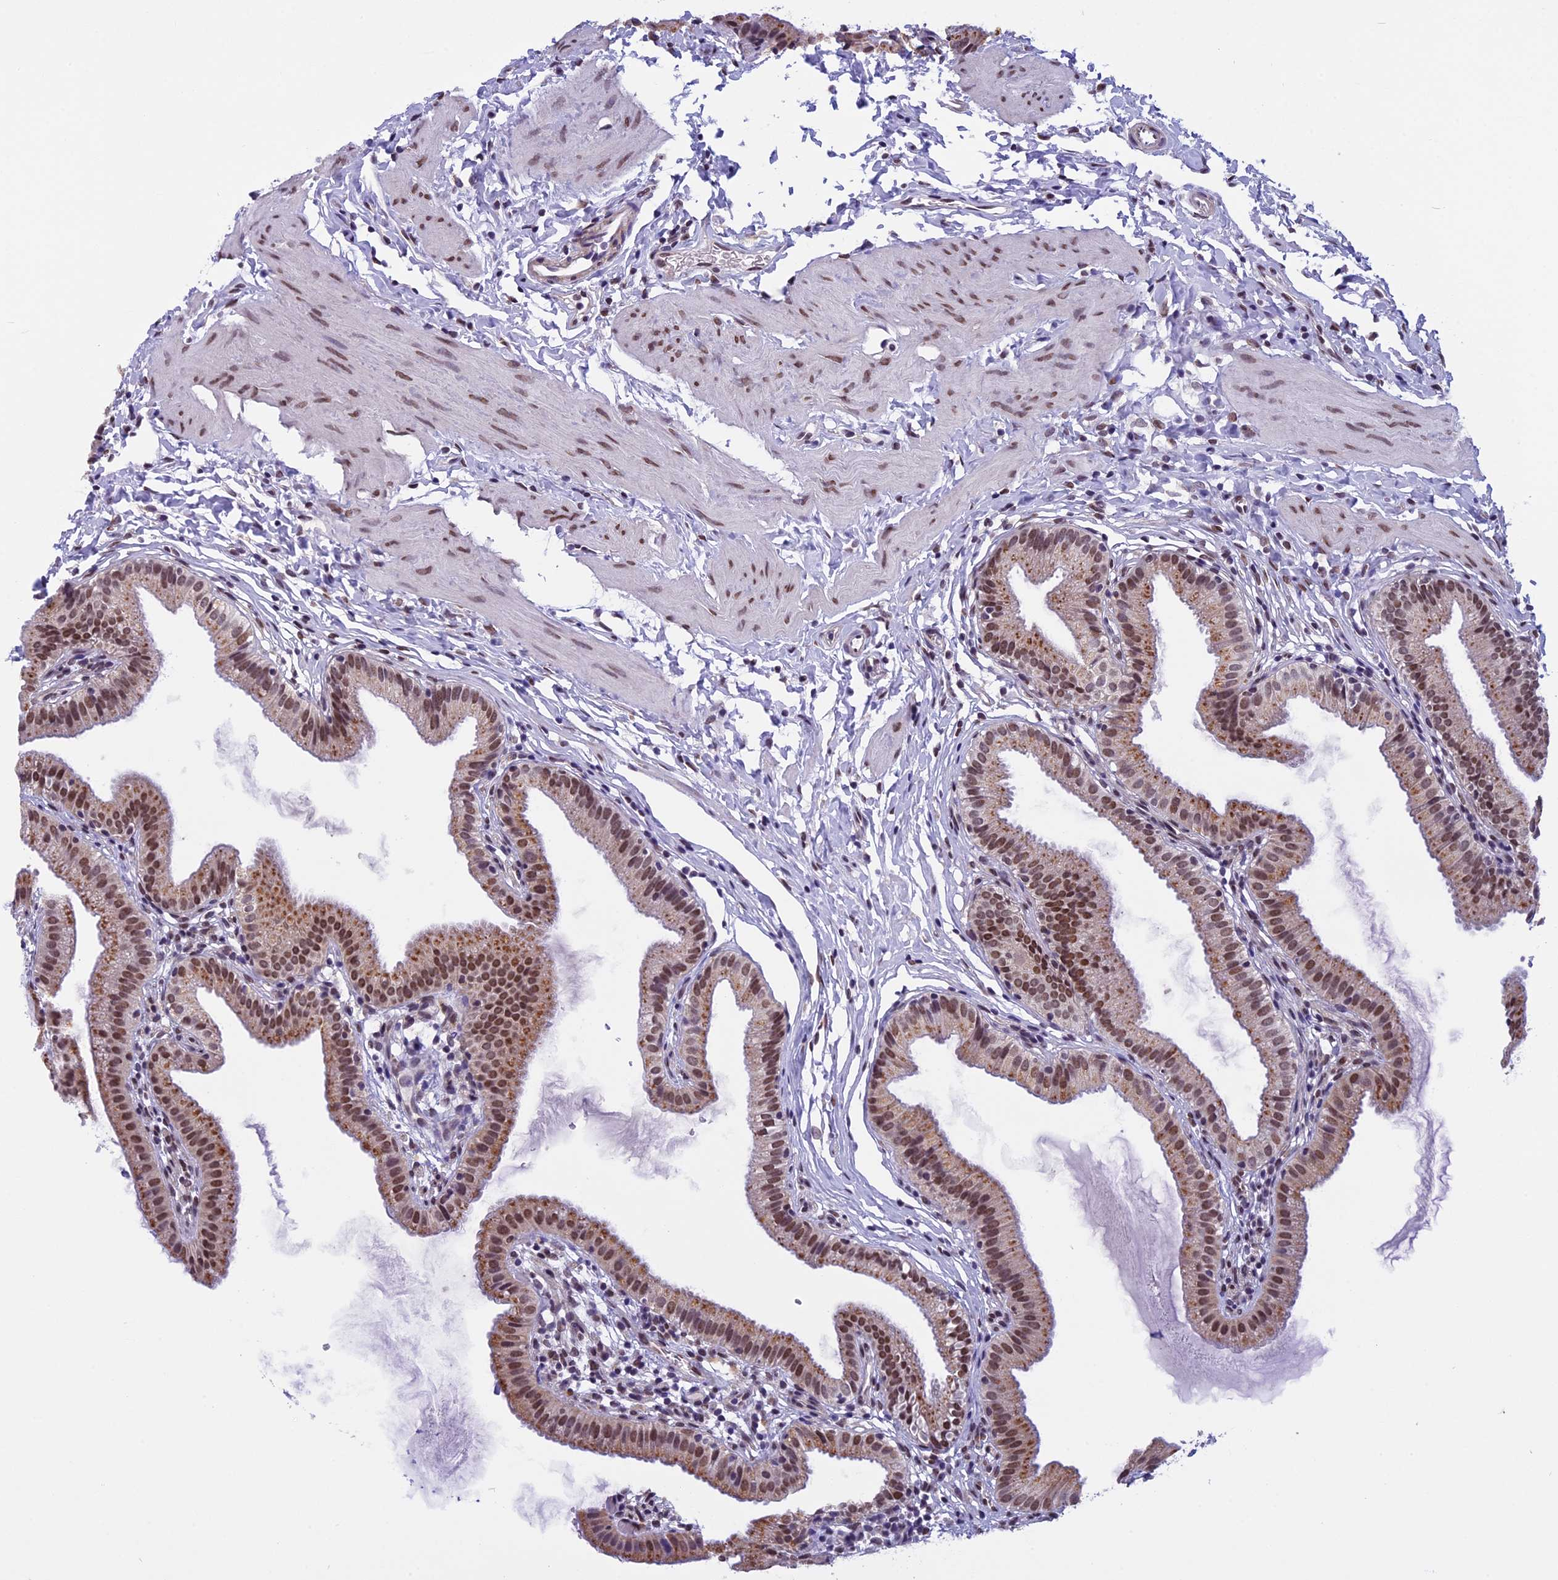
{"staining": {"intensity": "moderate", "quantity": ">75%", "location": "cytoplasmic/membranous,nuclear"}, "tissue": "gallbladder", "cell_type": "Glandular cells", "image_type": "normal", "snomed": [{"axis": "morphology", "description": "Normal tissue, NOS"}, {"axis": "topography", "description": "Gallbladder"}], "caption": "This photomicrograph reveals immunohistochemistry staining of unremarkable gallbladder, with medium moderate cytoplasmic/membranous,nuclear staining in approximately >75% of glandular cells.", "gene": "ZNF317", "patient": {"sex": "female", "age": 46}}